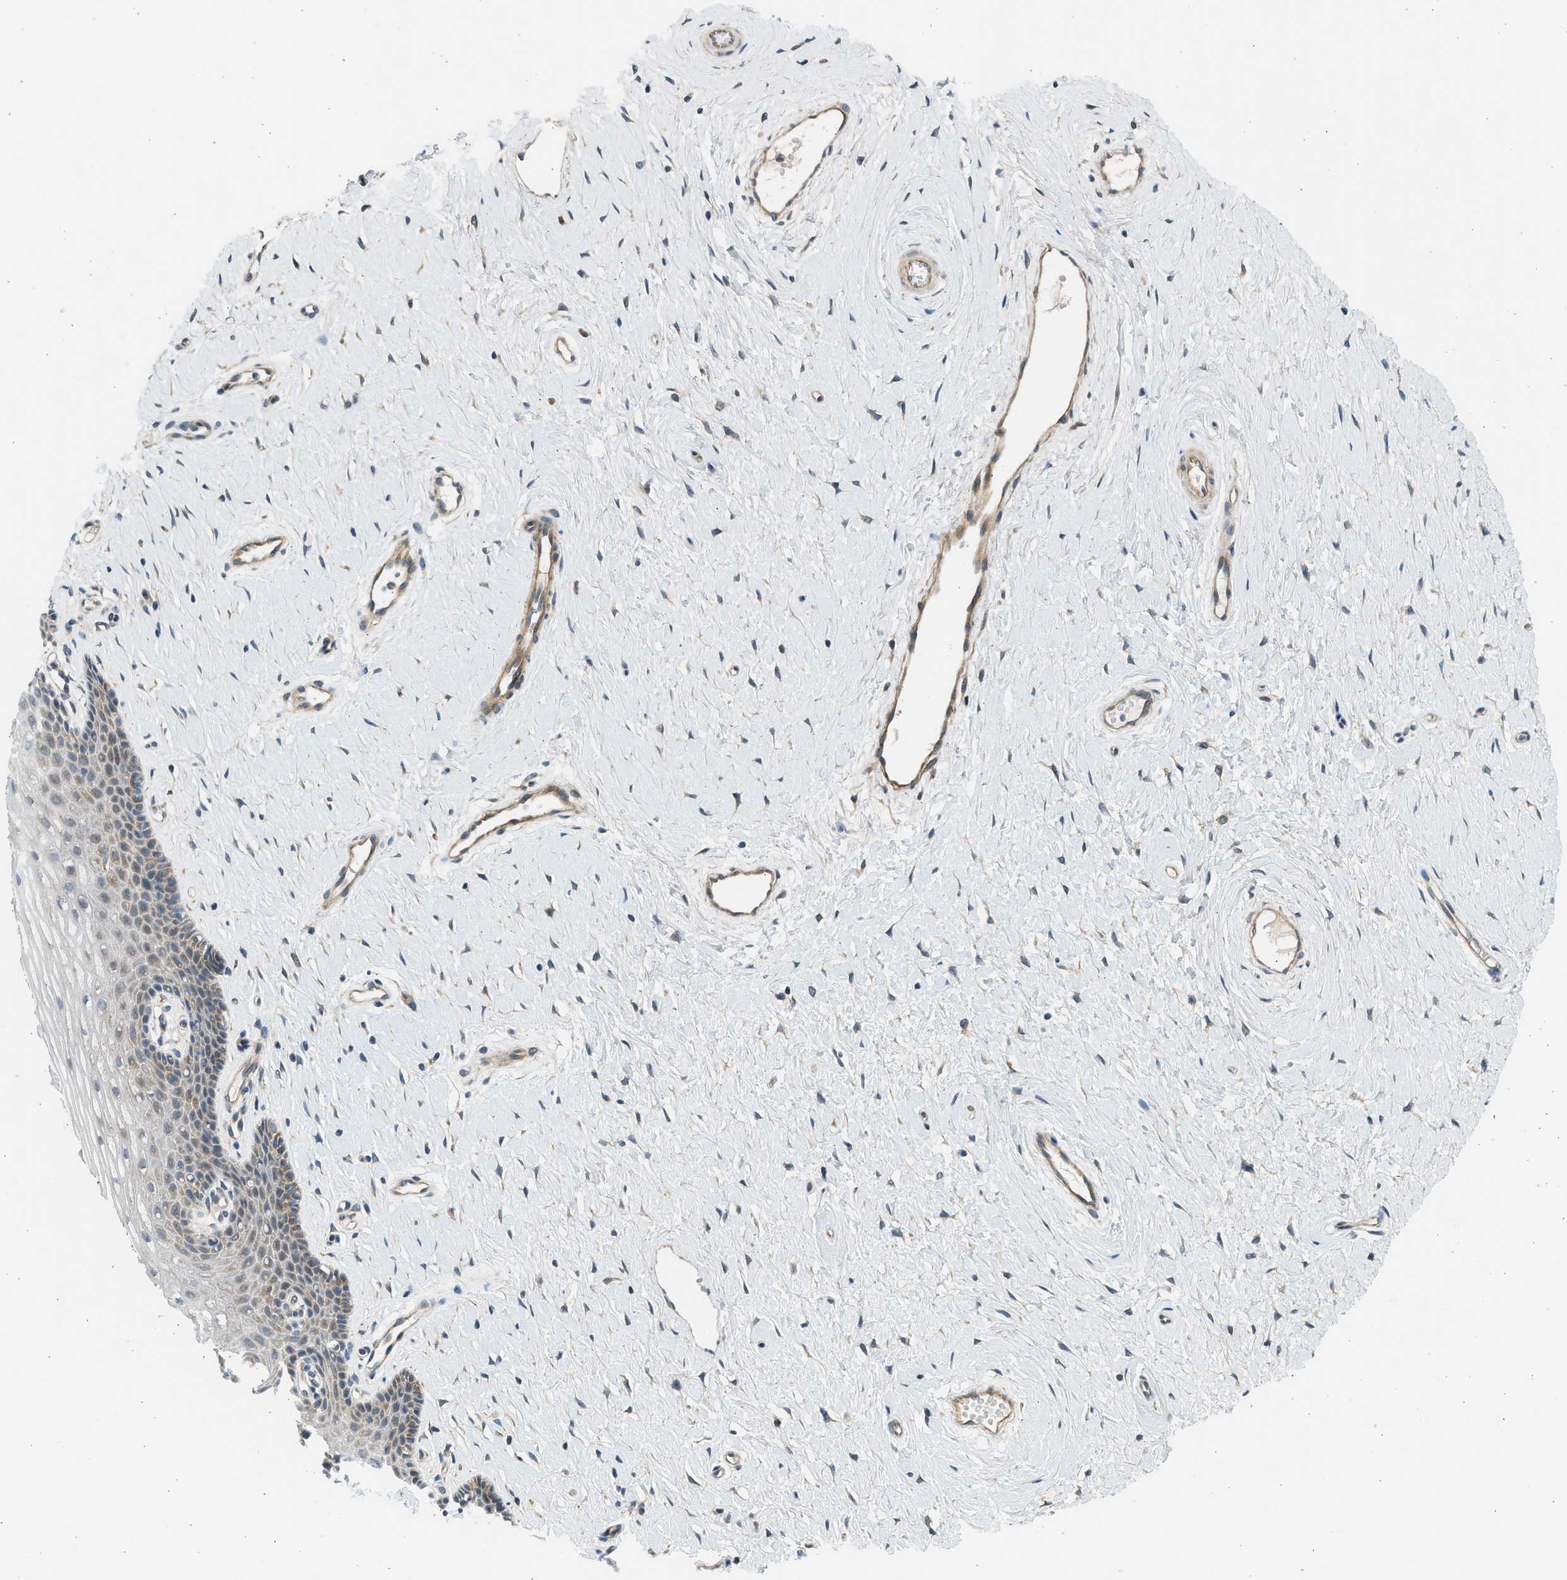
{"staining": {"intensity": "weak", "quantity": "<25%", "location": "cytoplasmic/membranous"}, "tissue": "cervix", "cell_type": "Squamous epithelial cells", "image_type": "normal", "snomed": [{"axis": "morphology", "description": "Normal tissue, NOS"}, {"axis": "topography", "description": "Cervix"}], "caption": "An image of cervix stained for a protein exhibits no brown staining in squamous epithelial cells.", "gene": "KDELR2", "patient": {"sex": "female", "age": 39}}